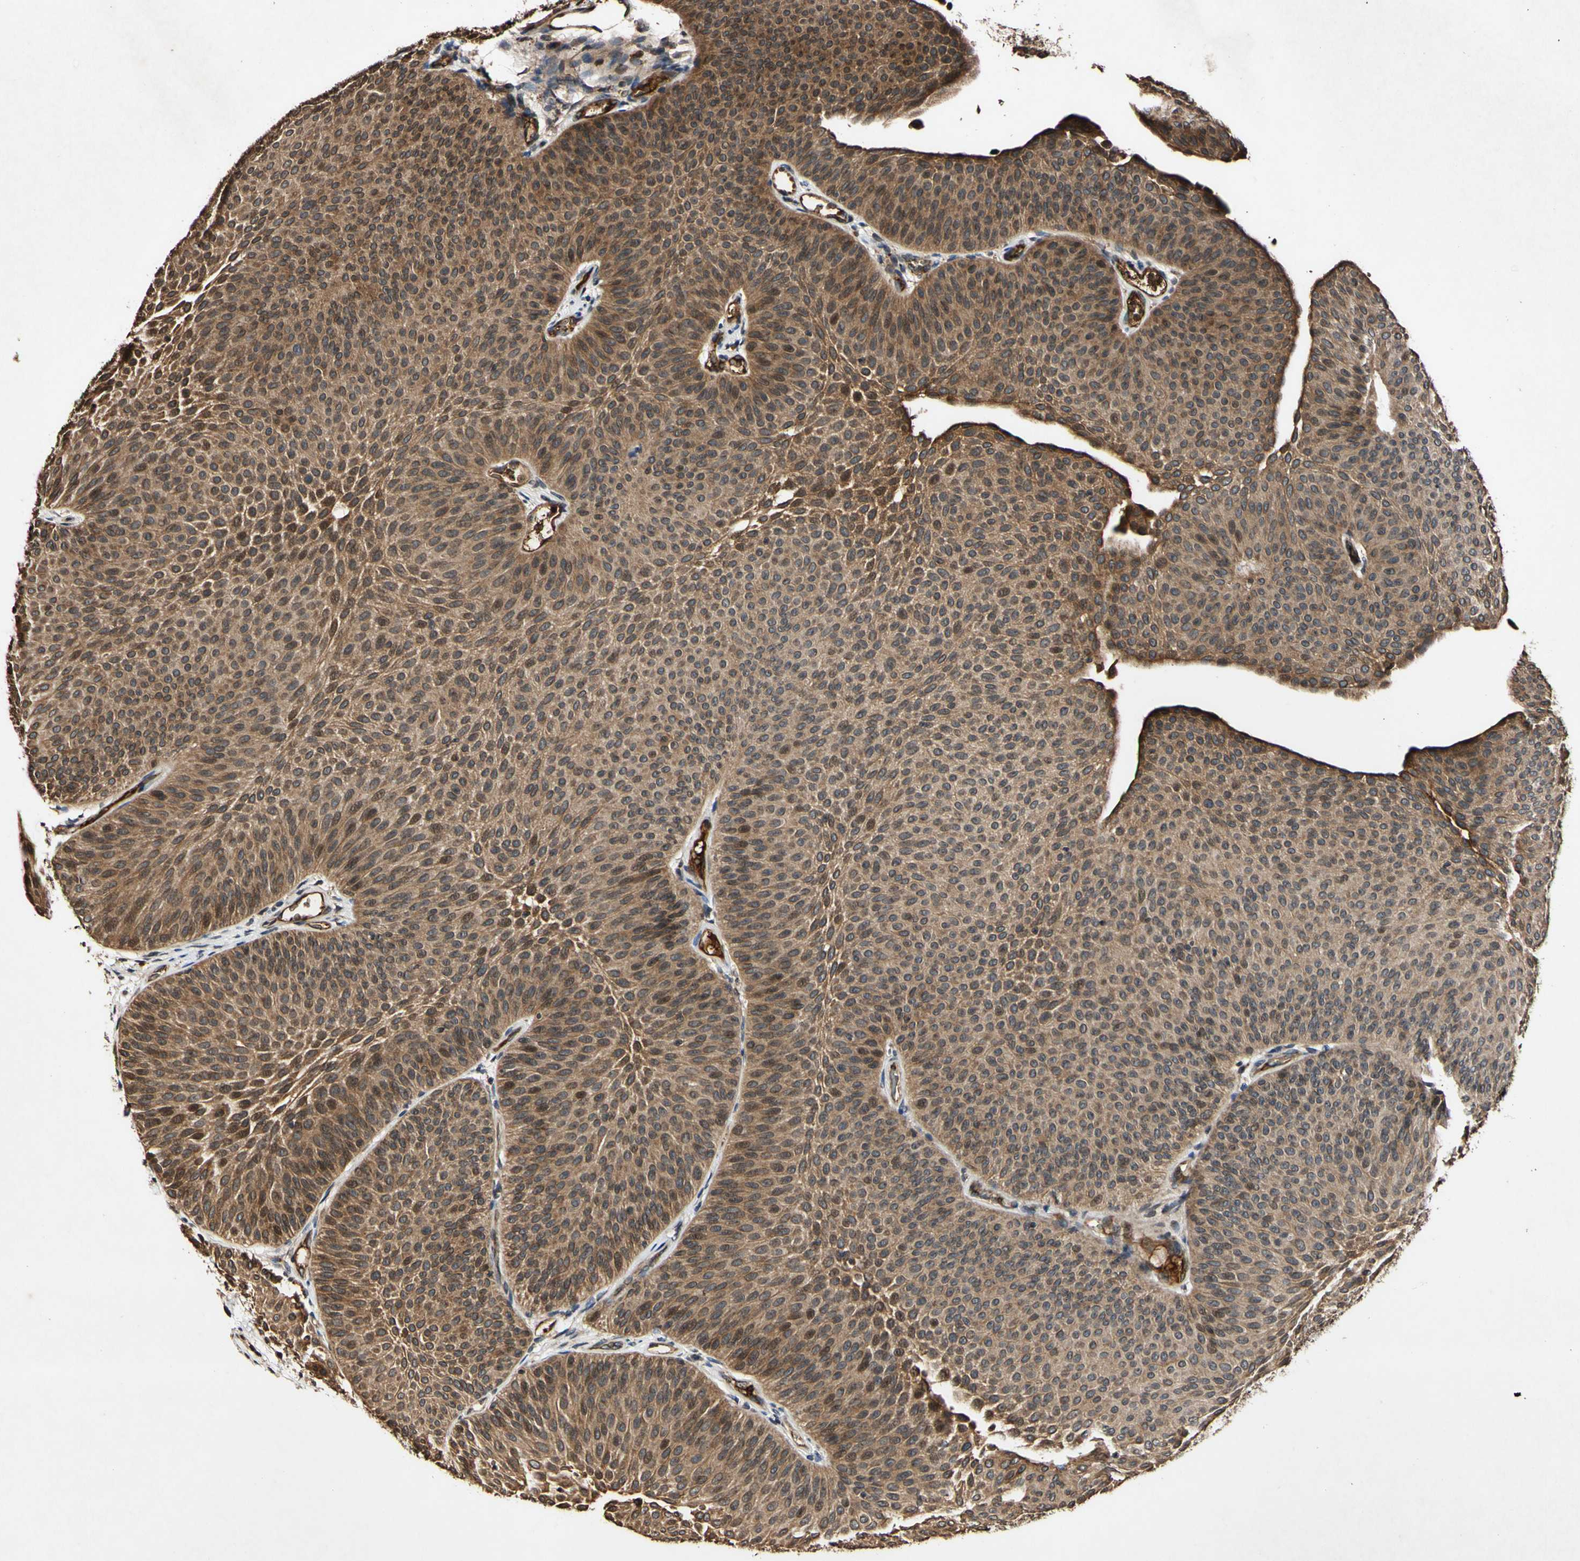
{"staining": {"intensity": "moderate", "quantity": ">75%", "location": "cytoplasmic/membranous,nuclear"}, "tissue": "urothelial cancer", "cell_type": "Tumor cells", "image_type": "cancer", "snomed": [{"axis": "morphology", "description": "Urothelial carcinoma, Low grade"}, {"axis": "topography", "description": "Urinary bladder"}], "caption": "There is medium levels of moderate cytoplasmic/membranous and nuclear positivity in tumor cells of urothelial carcinoma (low-grade), as demonstrated by immunohistochemical staining (brown color).", "gene": "PLAT", "patient": {"sex": "female", "age": 60}}